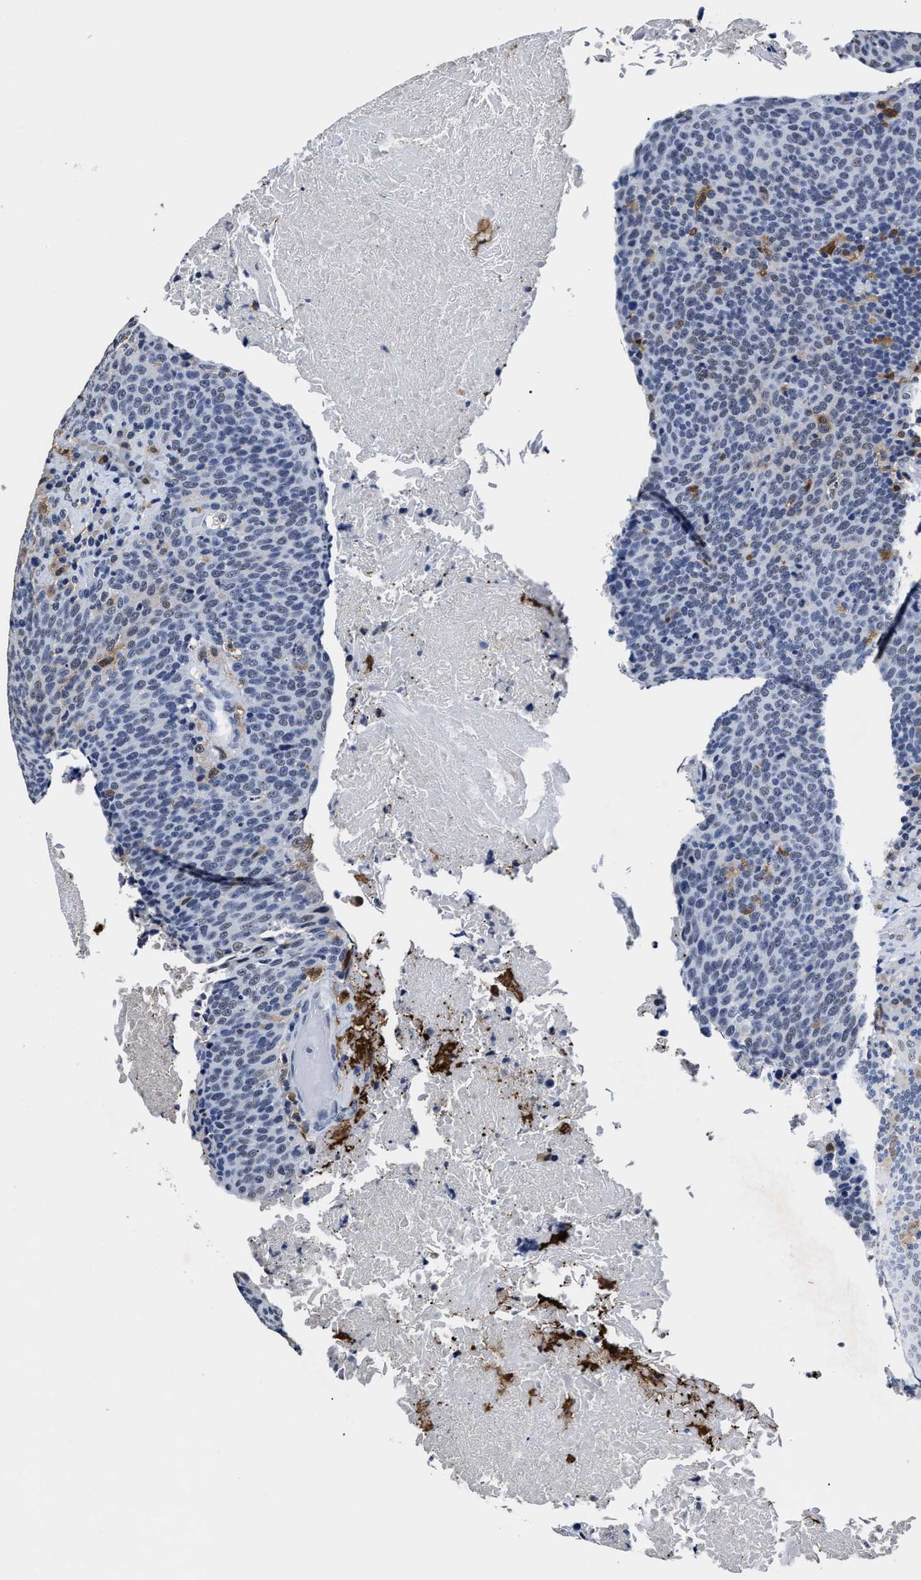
{"staining": {"intensity": "negative", "quantity": "none", "location": "none"}, "tissue": "head and neck cancer", "cell_type": "Tumor cells", "image_type": "cancer", "snomed": [{"axis": "morphology", "description": "Squamous cell carcinoma, NOS"}, {"axis": "morphology", "description": "Squamous cell carcinoma, metastatic, NOS"}, {"axis": "topography", "description": "Lymph node"}, {"axis": "topography", "description": "Head-Neck"}], "caption": "Histopathology image shows no protein staining in tumor cells of head and neck squamous cell carcinoma tissue. The staining was performed using DAB (3,3'-diaminobenzidine) to visualize the protein expression in brown, while the nuclei were stained in blue with hematoxylin (Magnification: 20x).", "gene": "PRPF4B", "patient": {"sex": "male", "age": 62}}